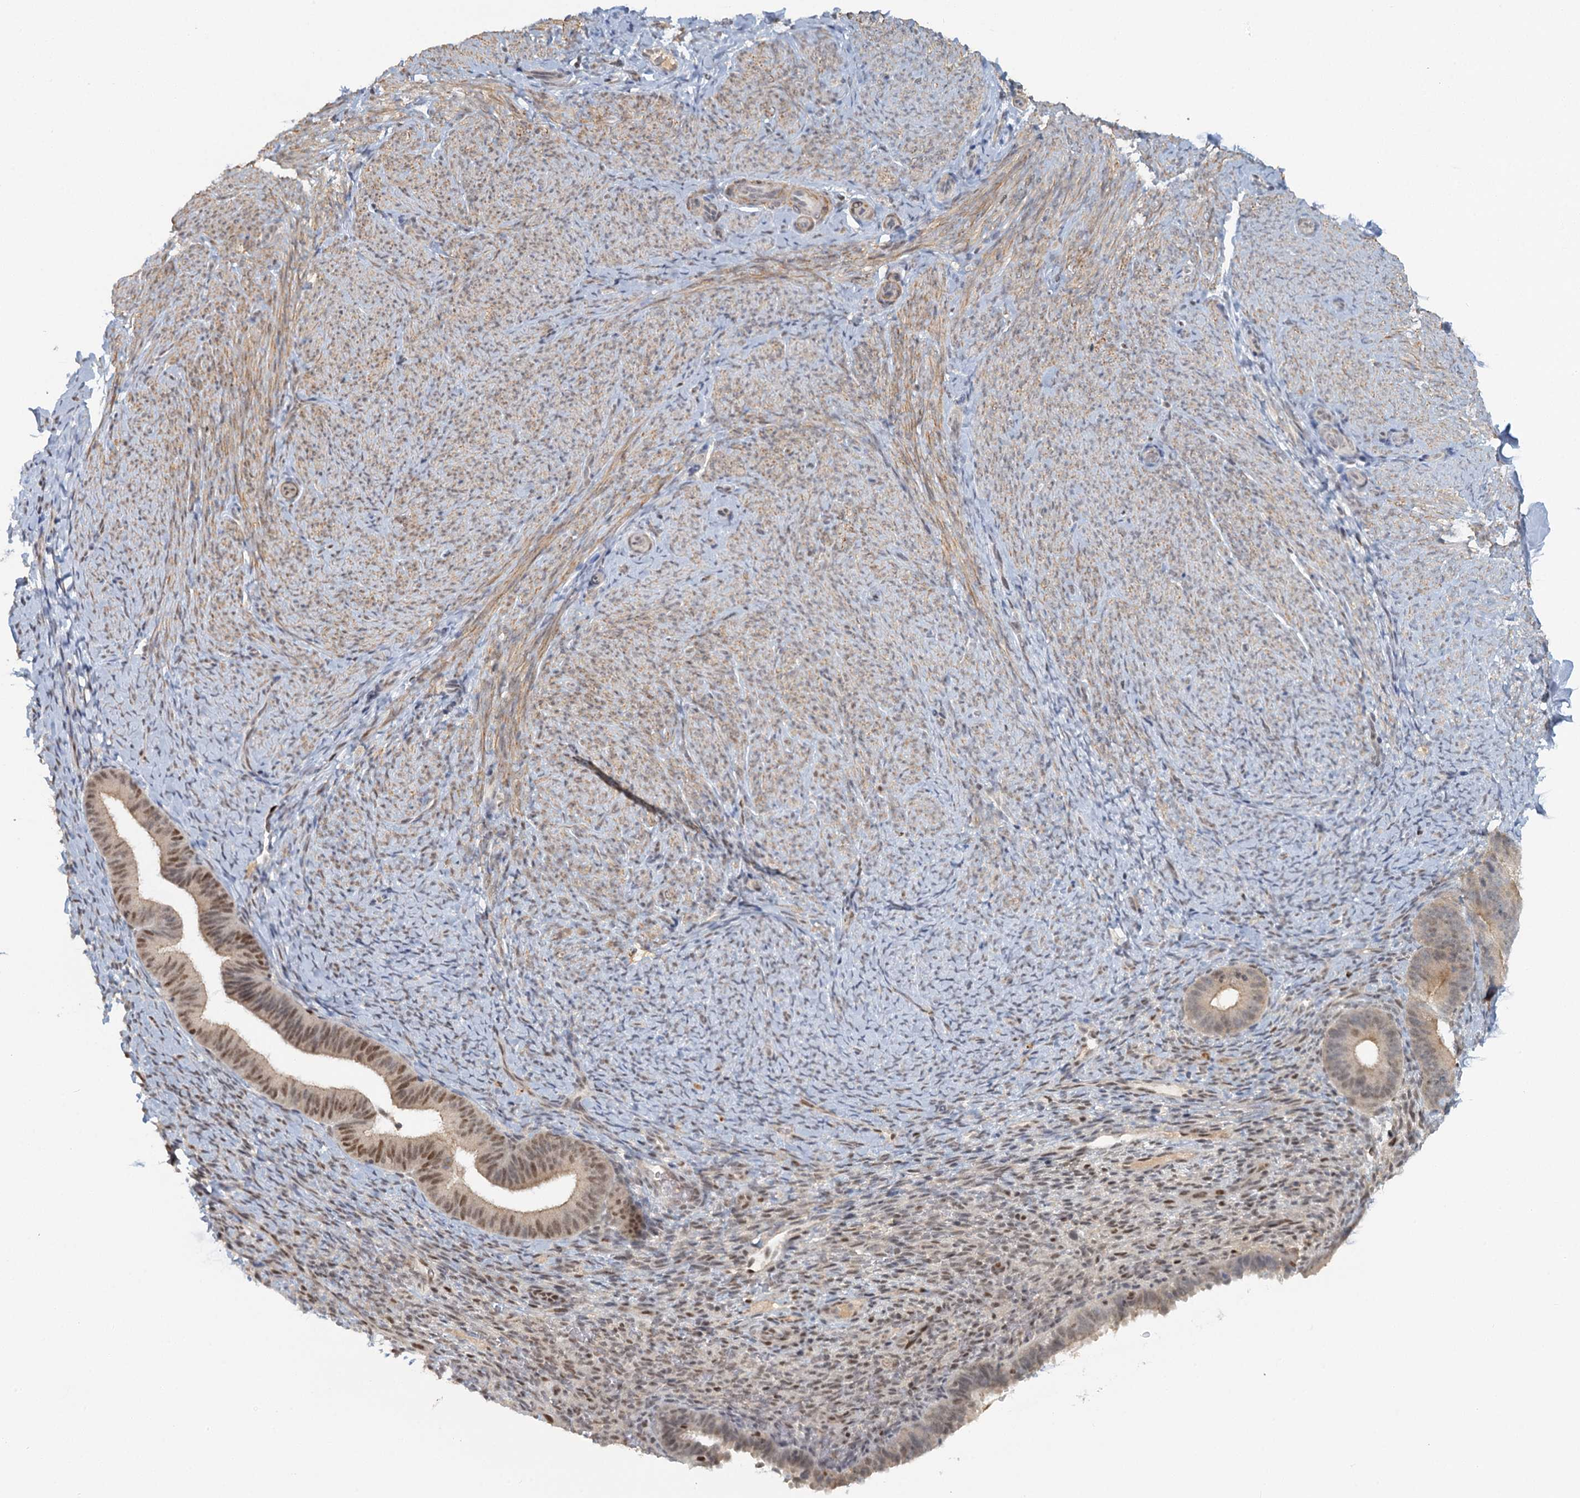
{"staining": {"intensity": "moderate", "quantity": "<25%", "location": "nuclear"}, "tissue": "endometrium", "cell_type": "Cells in endometrial stroma", "image_type": "normal", "snomed": [{"axis": "morphology", "description": "Normal tissue, NOS"}, {"axis": "topography", "description": "Endometrium"}], "caption": "The micrograph exhibits a brown stain indicating the presence of a protein in the nuclear of cells in endometrial stroma in endometrium. Ihc stains the protein of interest in brown and the nuclei are stained blue.", "gene": "GPATCH11", "patient": {"sex": "female", "age": 65}}